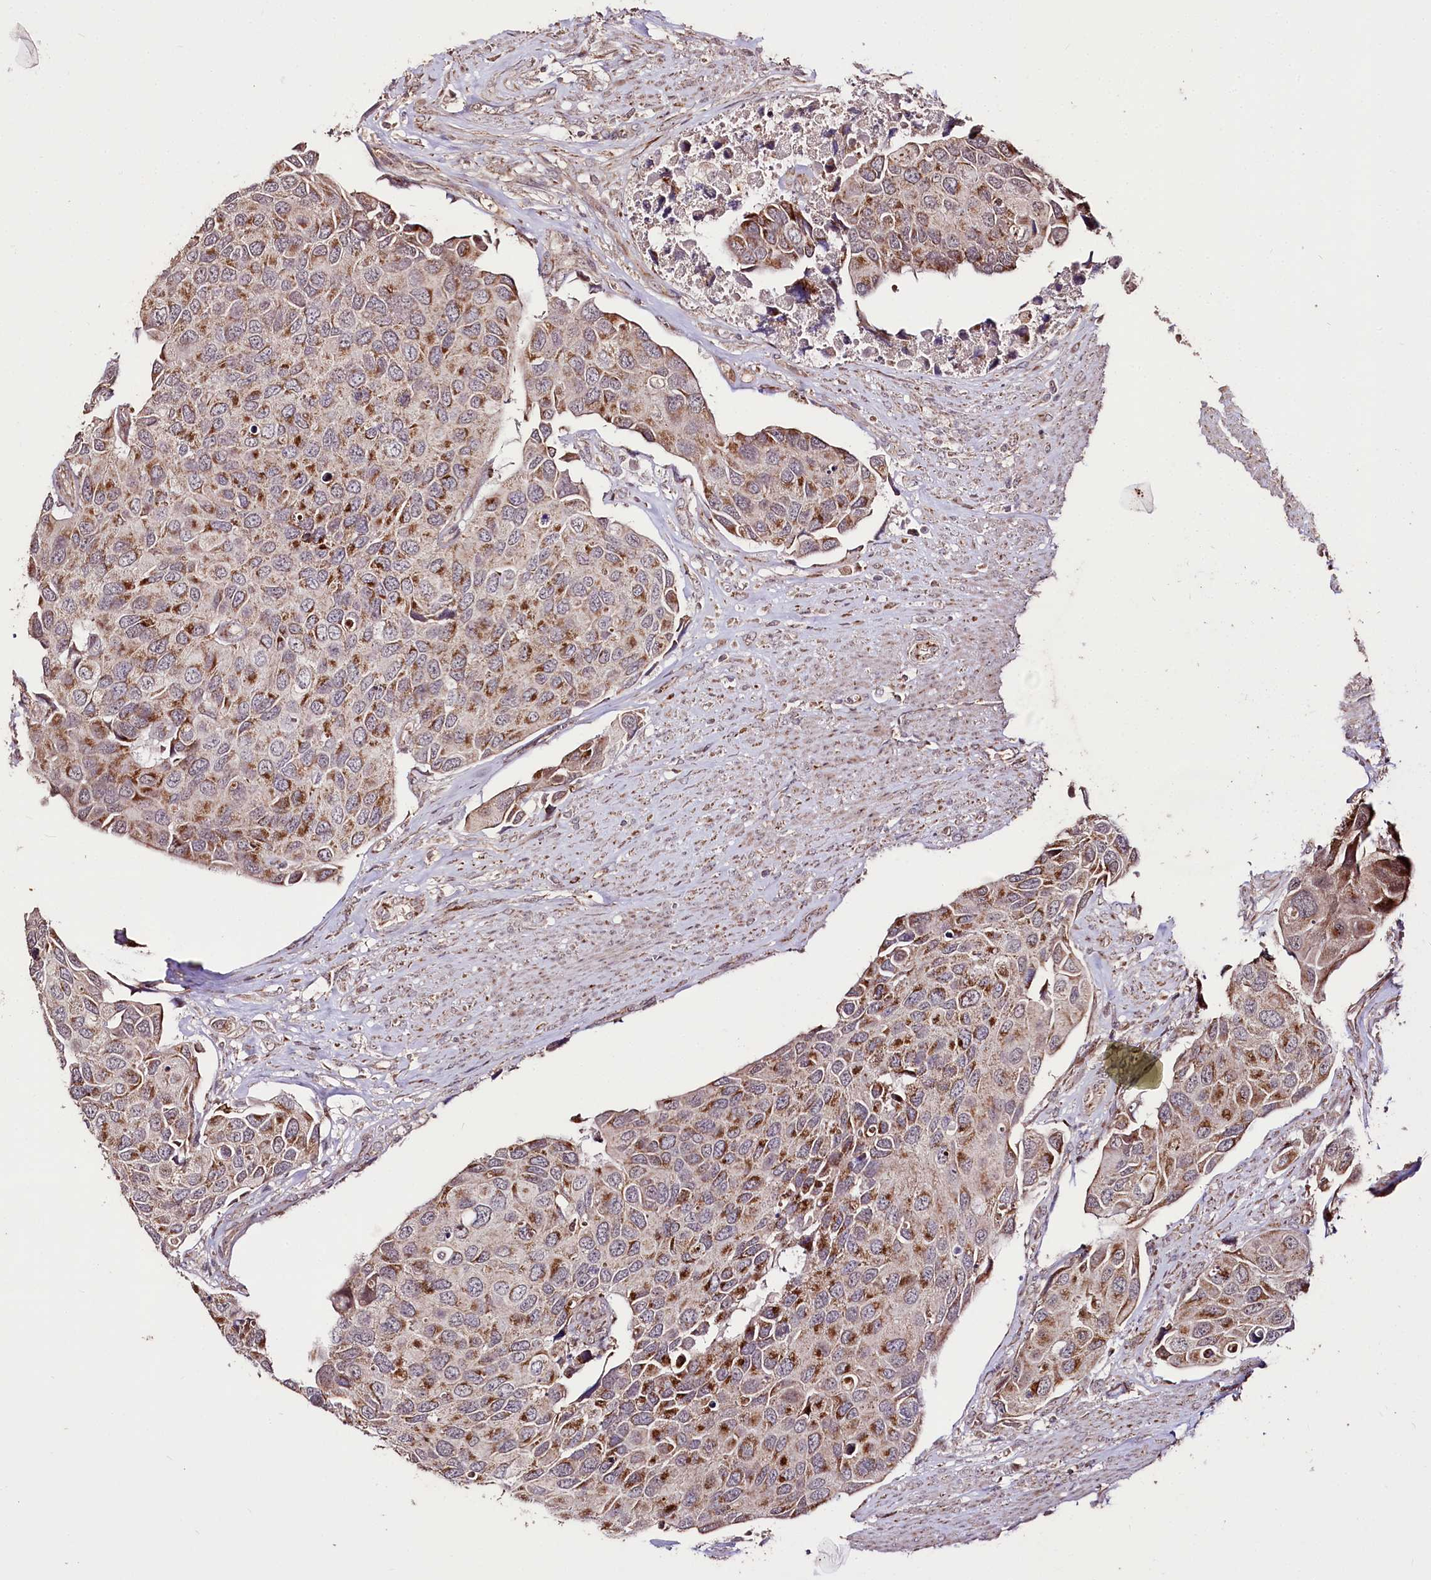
{"staining": {"intensity": "moderate", "quantity": ">75%", "location": "cytoplasmic/membranous"}, "tissue": "urothelial cancer", "cell_type": "Tumor cells", "image_type": "cancer", "snomed": [{"axis": "morphology", "description": "Urothelial carcinoma, High grade"}, {"axis": "topography", "description": "Urinary bladder"}], "caption": "Urothelial carcinoma (high-grade) stained with a brown dye reveals moderate cytoplasmic/membranous positive staining in about >75% of tumor cells.", "gene": "CARD19", "patient": {"sex": "male", "age": 74}}